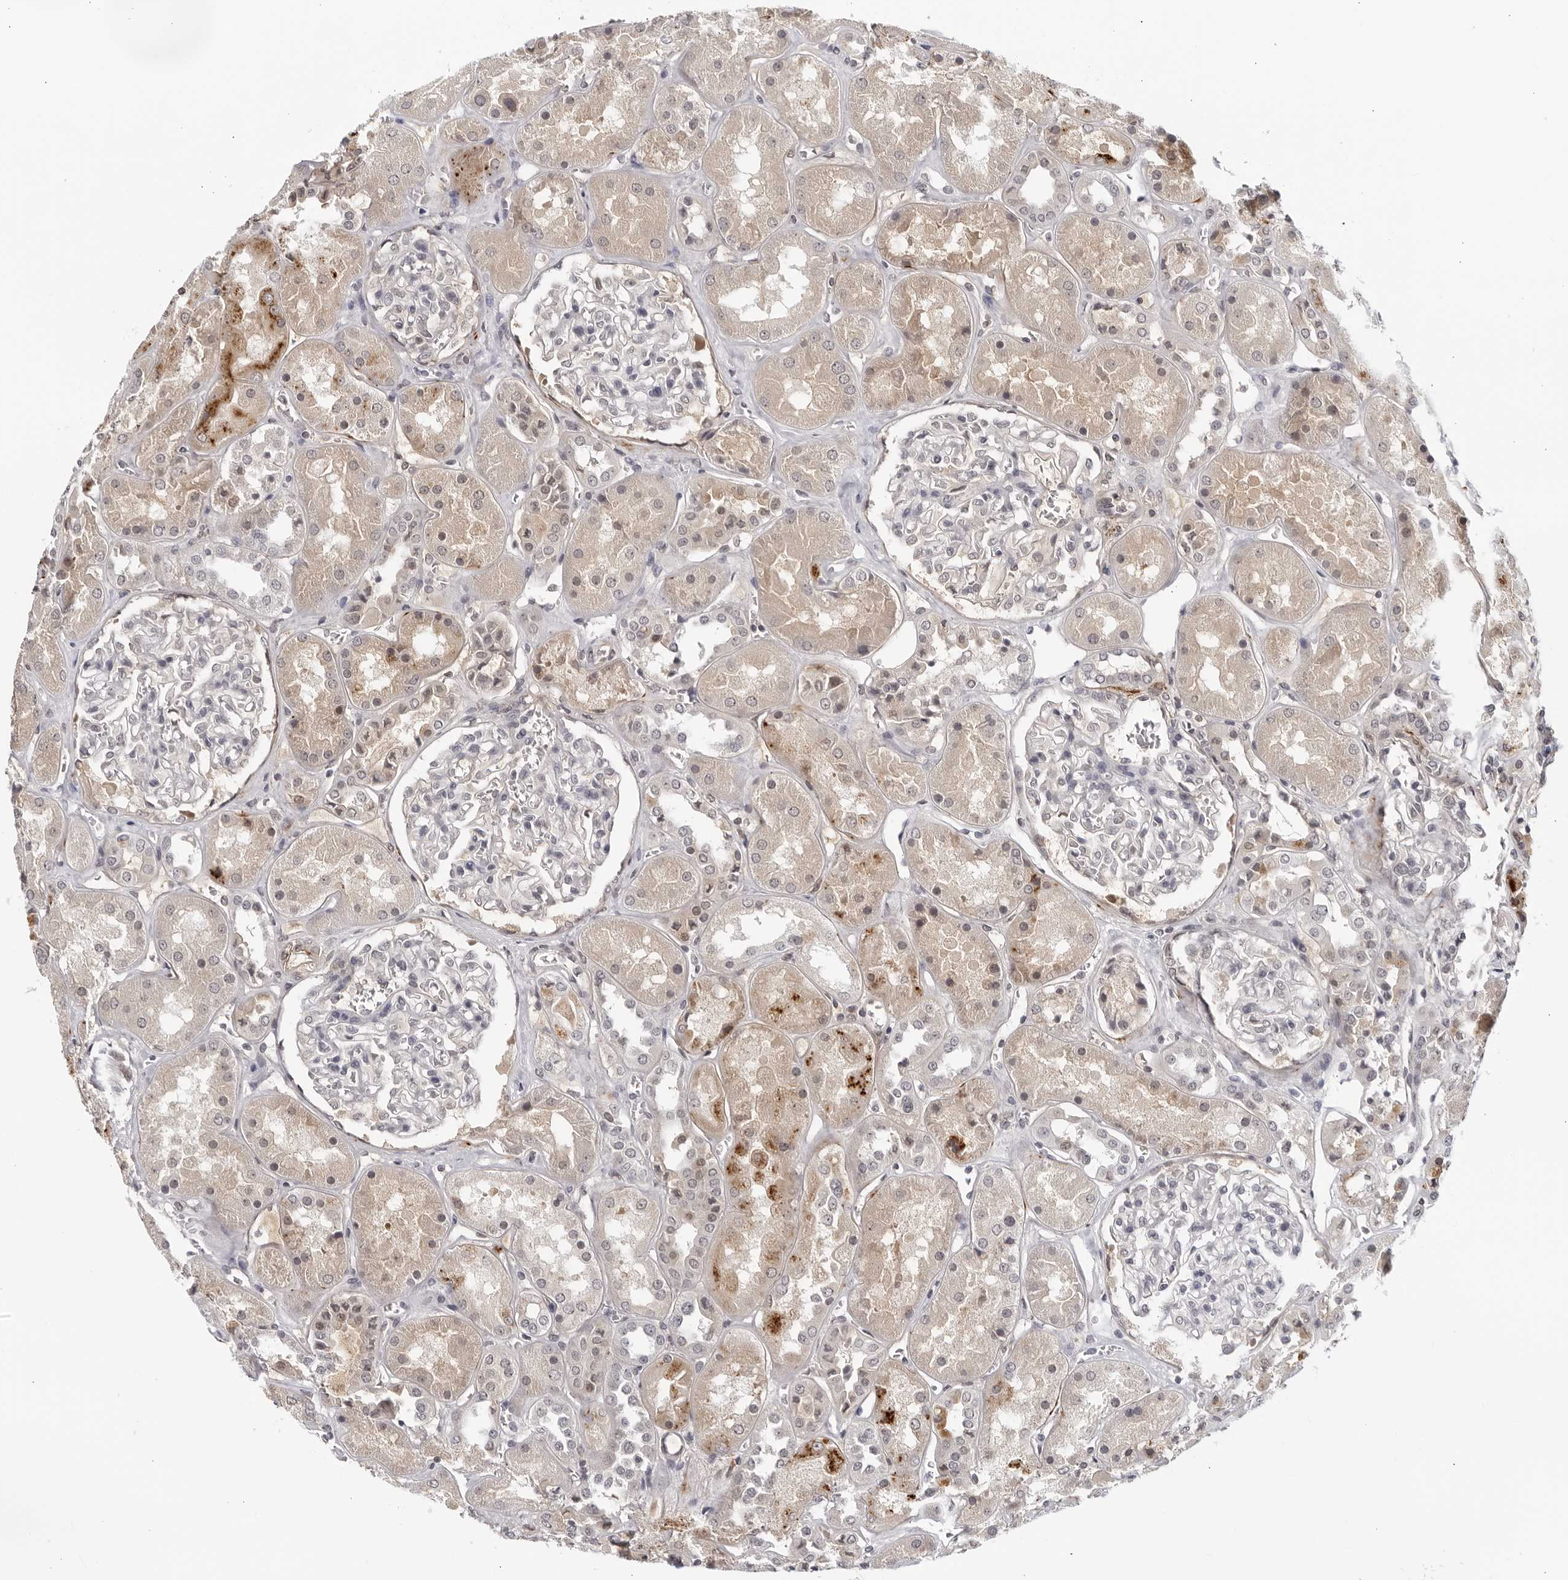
{"staining": {"intensity": "negative", "quantity": "none", "location": "none"}, "tissue": "kidney", "cell_type": "Cells in glomeruli", "image_type": "normal", "snomed": [{"axis": "morphology", "description": "Normal tissue, NOS"}, {"axis": "topography", "description": "Kidney"}], "caption": "The immunohistochemistry (IHC) image has no significant positivity in cells in glomeruli of kidney.", "gene": "STRADB", "patient": {"sex": "male", "age": 70}}